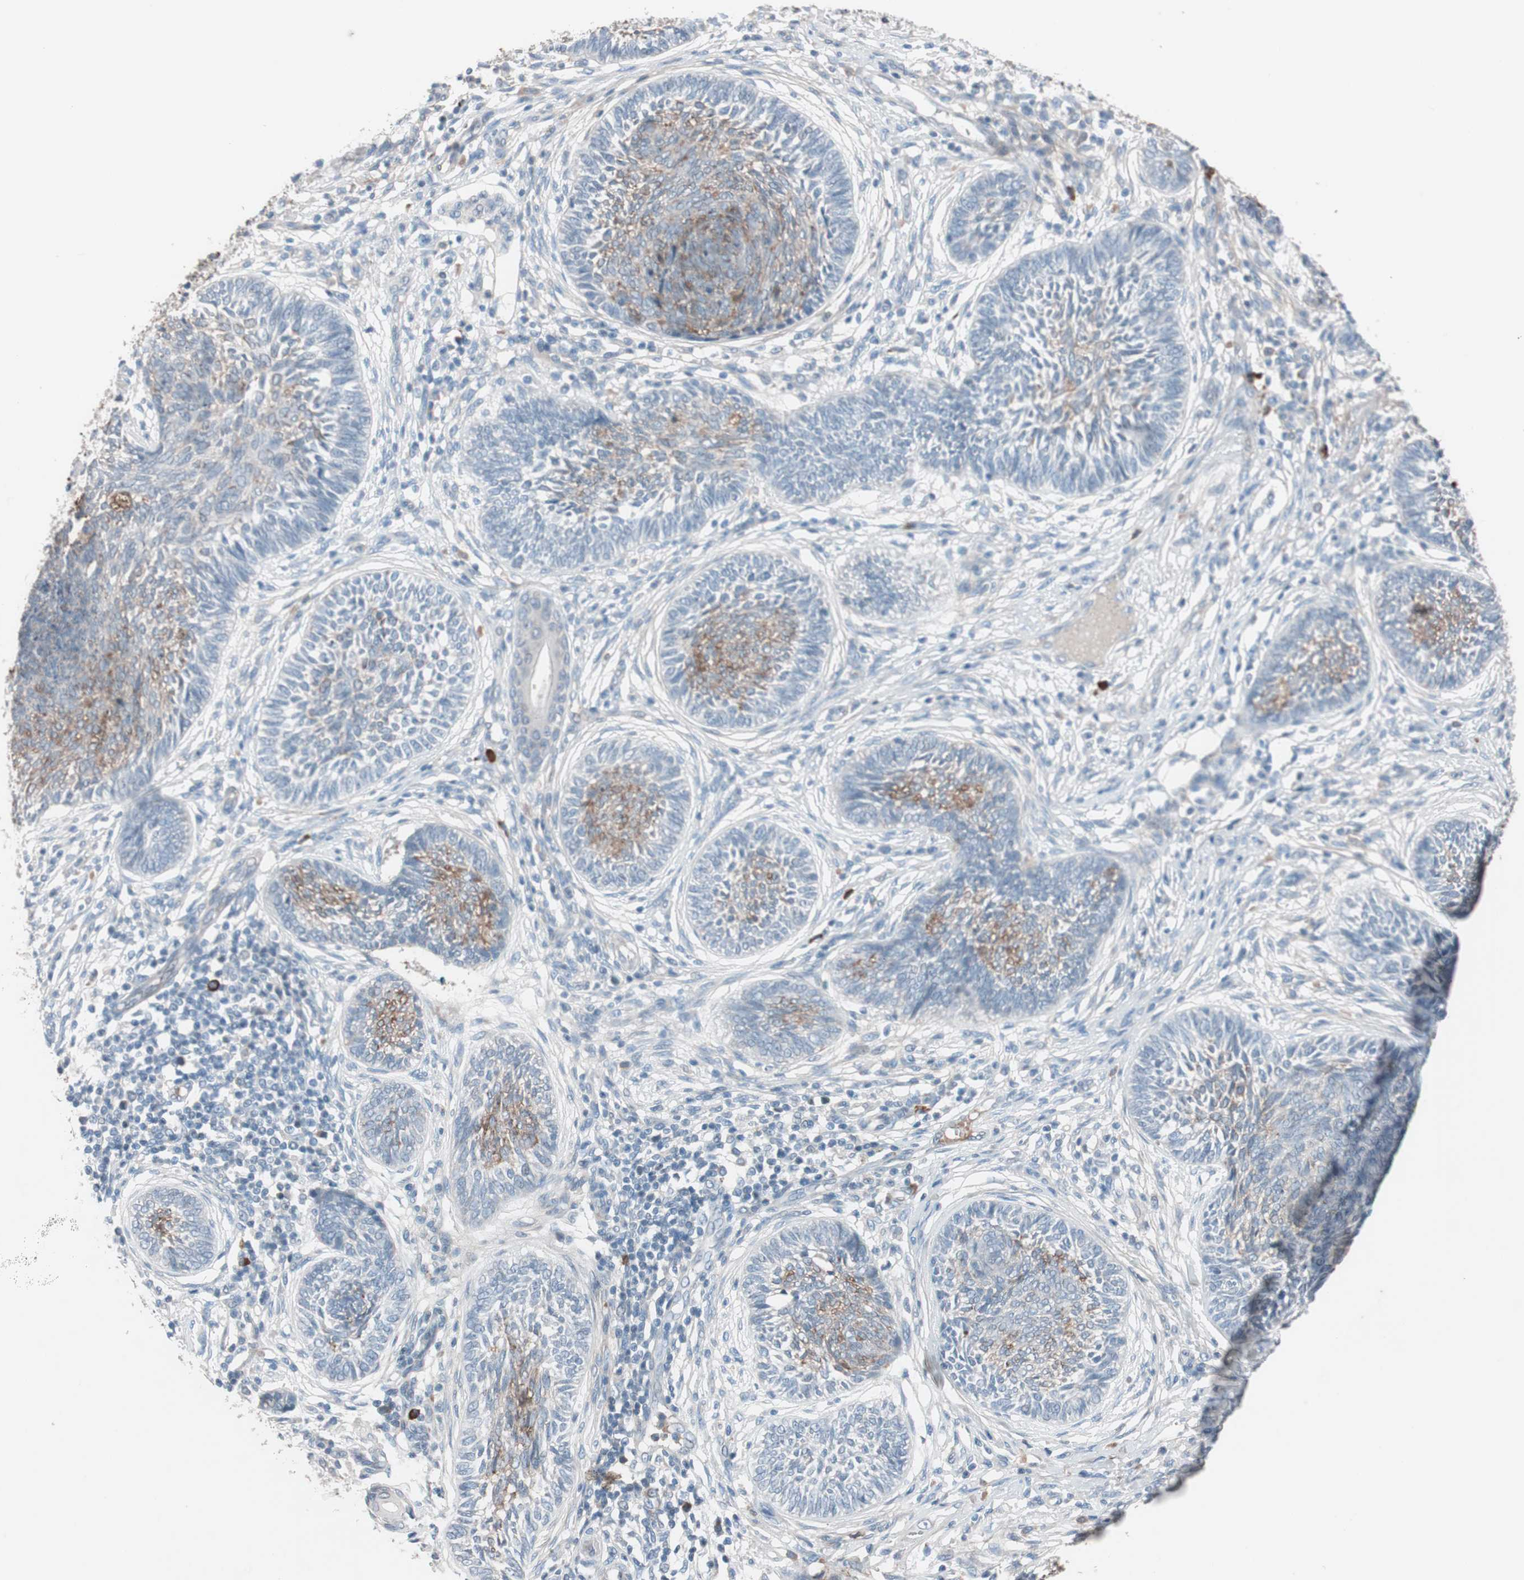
{"staining": {"intensity": "weak", "quantity": "25%-75%", "location": "cytoplasmic/membranous"}, "tissue": "skin cancer", "cell_type": "Tumor cells", "image_type": "cancer", "snomed": [{"axis": "morphology", "description": "Papilloma, NOS"}, {"axis": "morphology", "description": "Basal cell carcinoma"}, {"axis": "topography", "description": "Skin"}], "caption": "The histopathology image reveals immunohistochemical staining of basal cell carcinoma (skin). There is weak cytoplasmic/membranous positivity is appreciated in approximately 25%-75% of tumor cells.", "gene": "GRB7", "patient": {"sex": "male", "age": 87}}